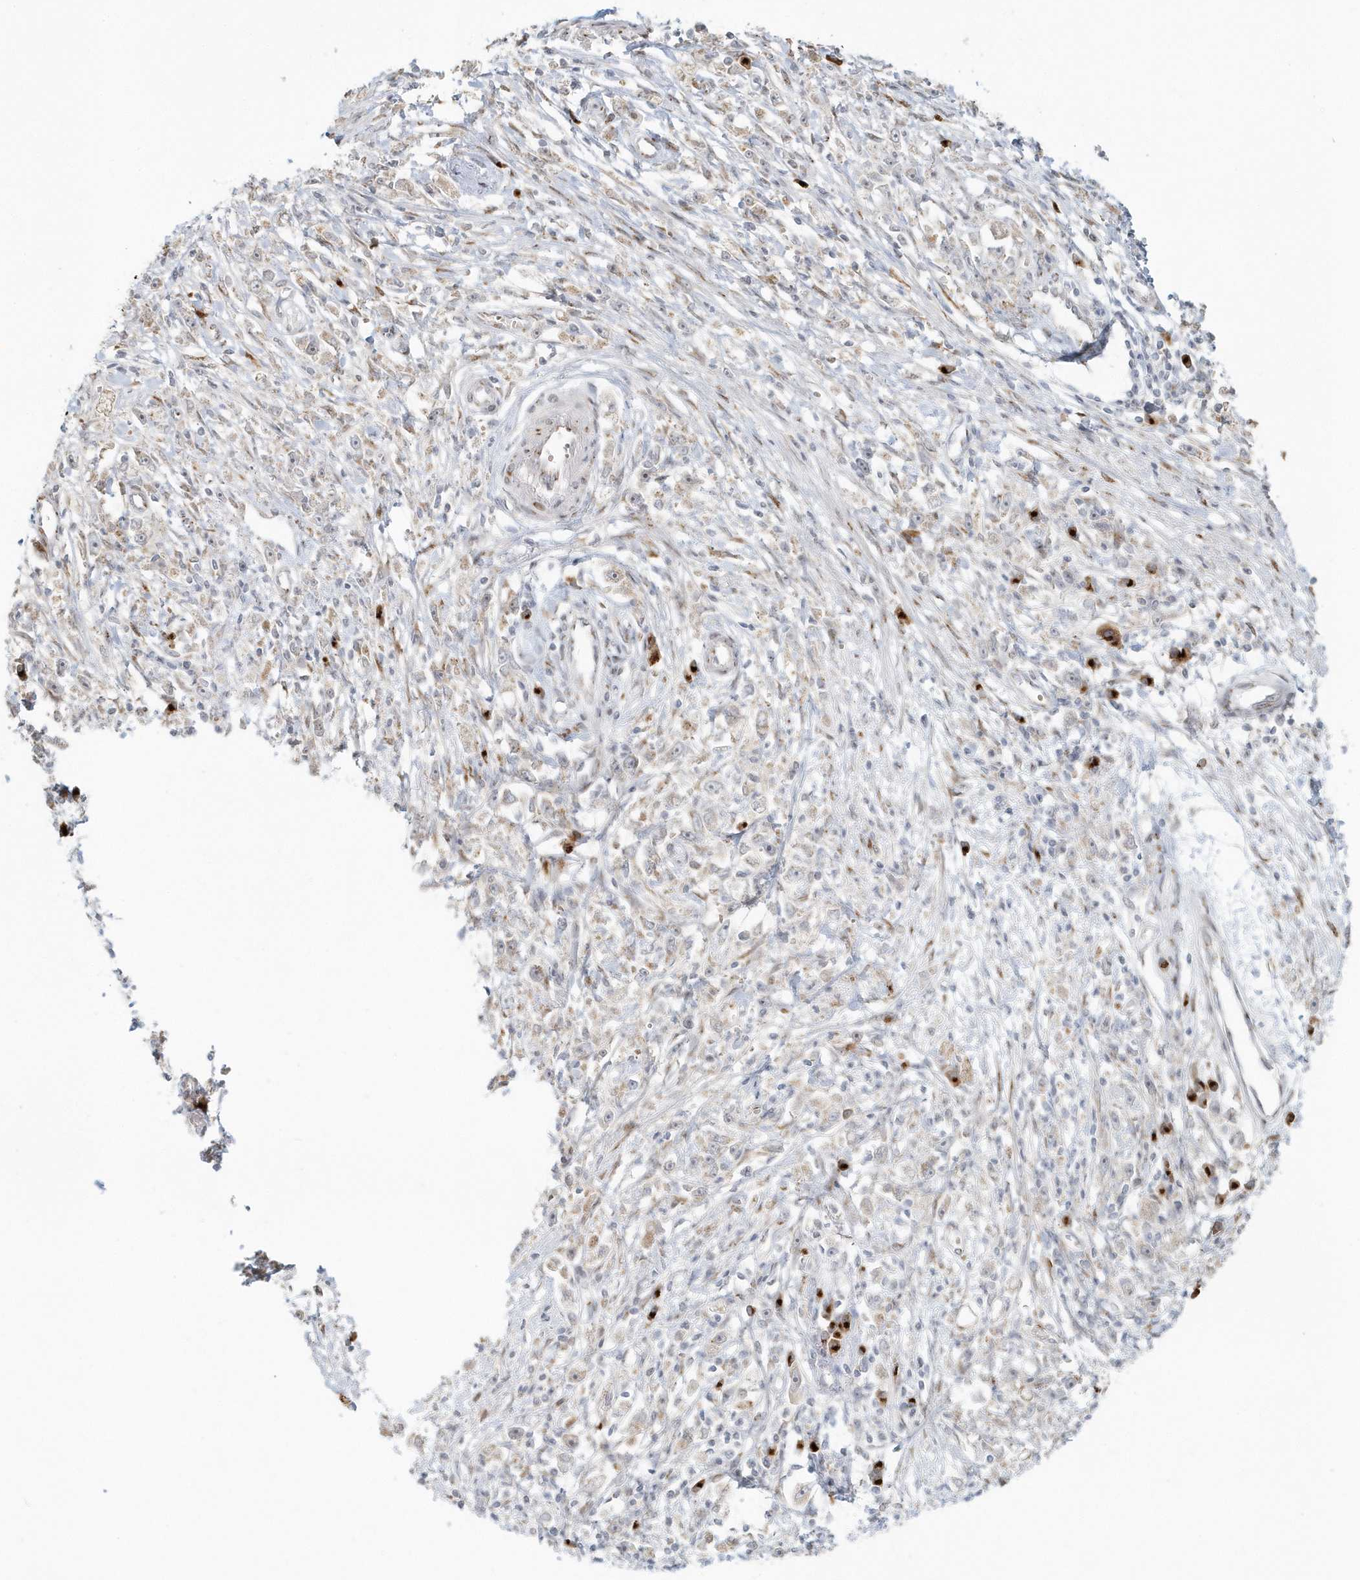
{"staining": {"intensity": "weak", "quantity": "25%-75%", "location": "cytoplasmic/membranous"}, "tissue": "stomach cancer", "cell_type": "Tumor cells", "image_type": "cancer", "snomed": [{"axis": "morphology", "description": "Adenocarcinoma, NOS"}, {"axis": "topography", "description": "Stomach"}], "caption": "An IHC histopathology image of neoplastic tissue is shown. Protein staining in brown shows weak cytoplasmic/membranous positivity in stomach cancer (adenocarcinoma) within tumor cells.", "gene": "DHFR", "patient": {"sex": "female", "age": 59}}